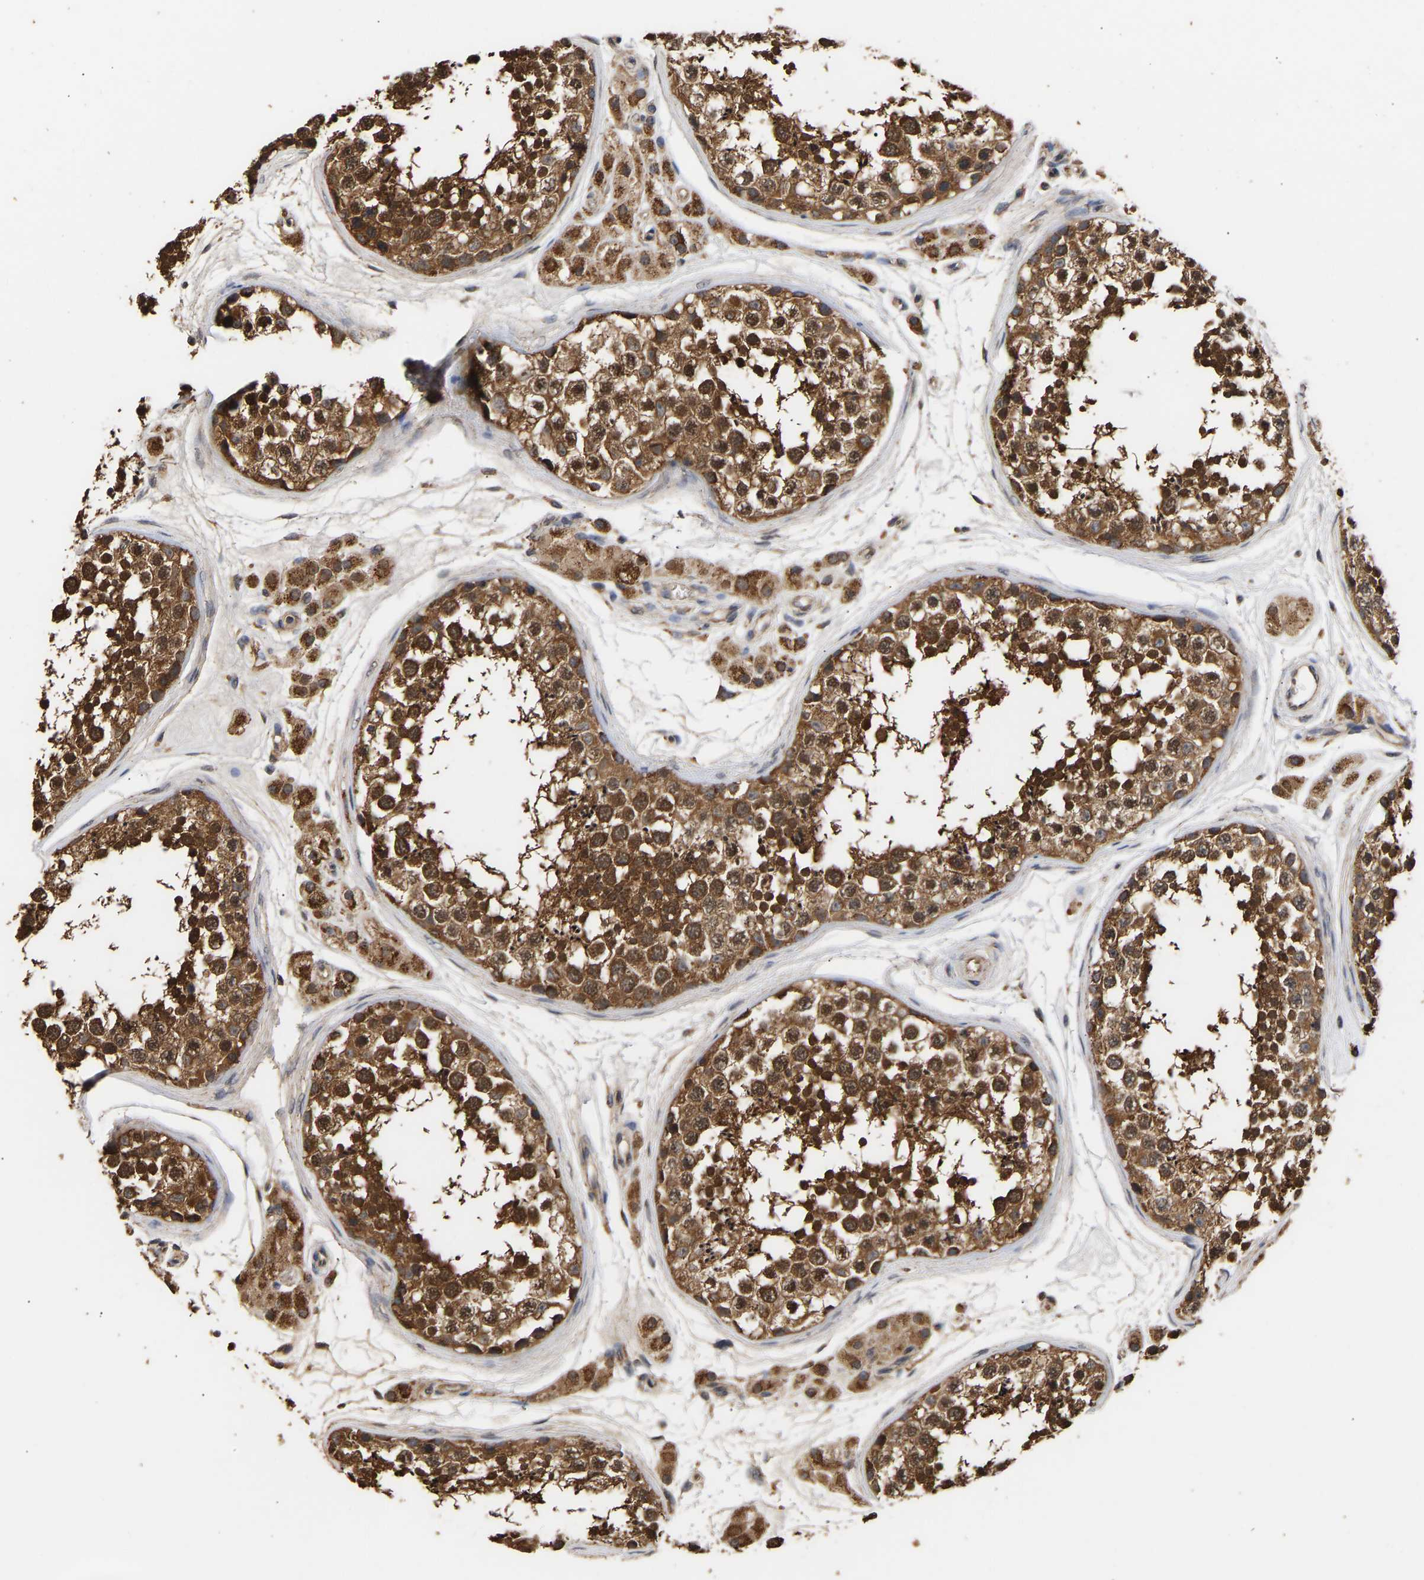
{"staining": {"intensity": "strong", "quantity": ">75%", "location": "cytoplasmic/membranous"}, "tissue": "testis", "cell_type": "Cells in seminiferous ducts", "image_type": "normal", "snomed": [{"axis": "morphology", "description": "Normal tissue, NOS"}, {"axis": "topography", "description": "Testis"}], "caption": "A photomicrograph showing strong cytoplasmic/membranous staining in approximately >75% of cells in seminiferous ducts in unremarkable testis, as visualized by brown immunohistochemical staining.", "gene": "ZNF26", "patient": {"sex": "male", "age": 56}}